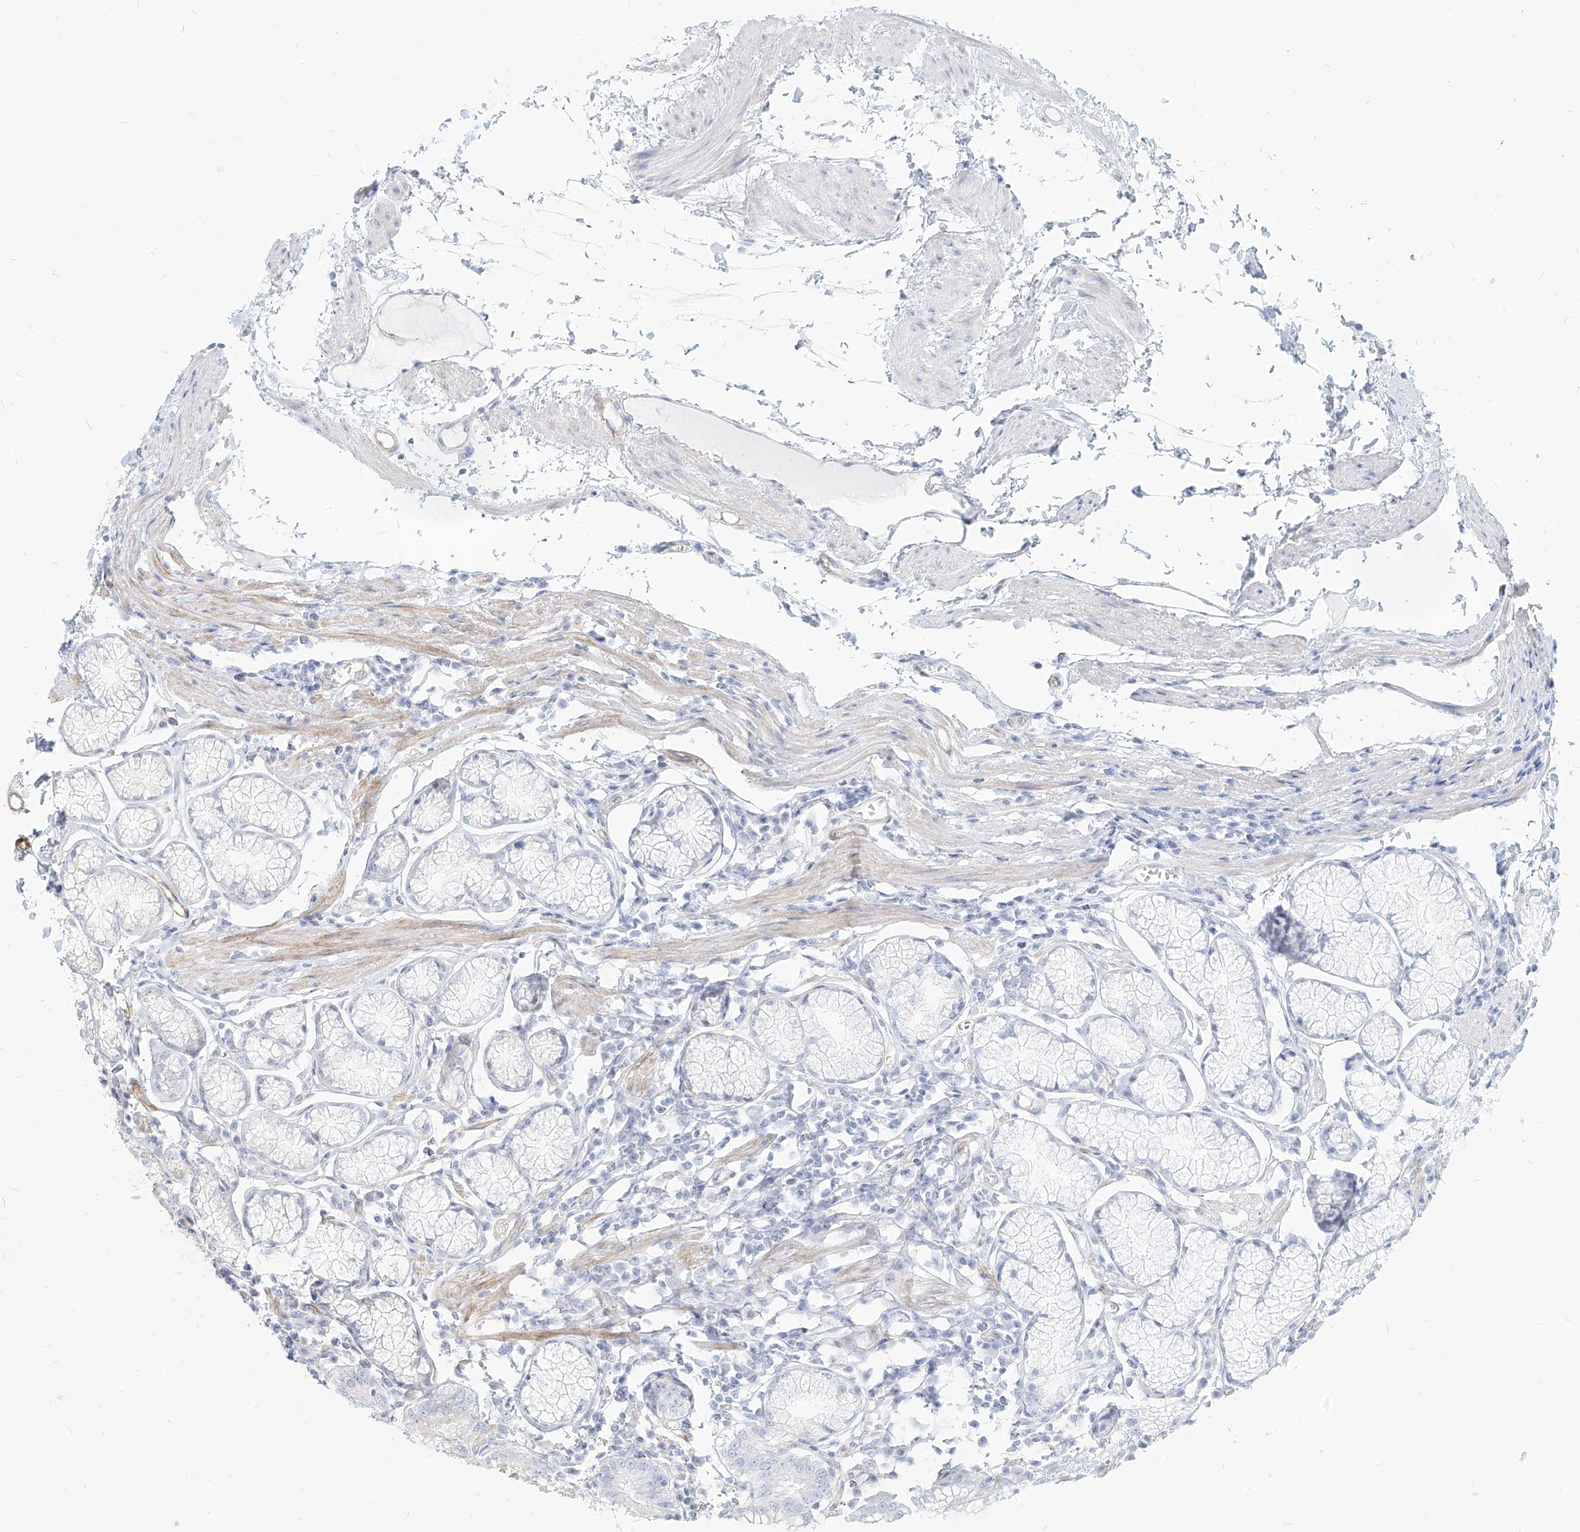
{"staining": {"intensity": "negative", "quantity": "none", "location": "none"}, "tissue": "stomach", "cell_type": "Glandular cells", "image_type": "normal", "snomed": [{"axis": "morphology", "description": "Normal tissue, NOS"}, {"axis": "topography", "description": "Stomach"}], "caption": "Immunohistochemistry photomicrograph of normal human stomach stained for a protein (brown), which displays no staining in glandular cells.", "gene": "ITPKB", "patient": {"sex": "male", "age": 55}}